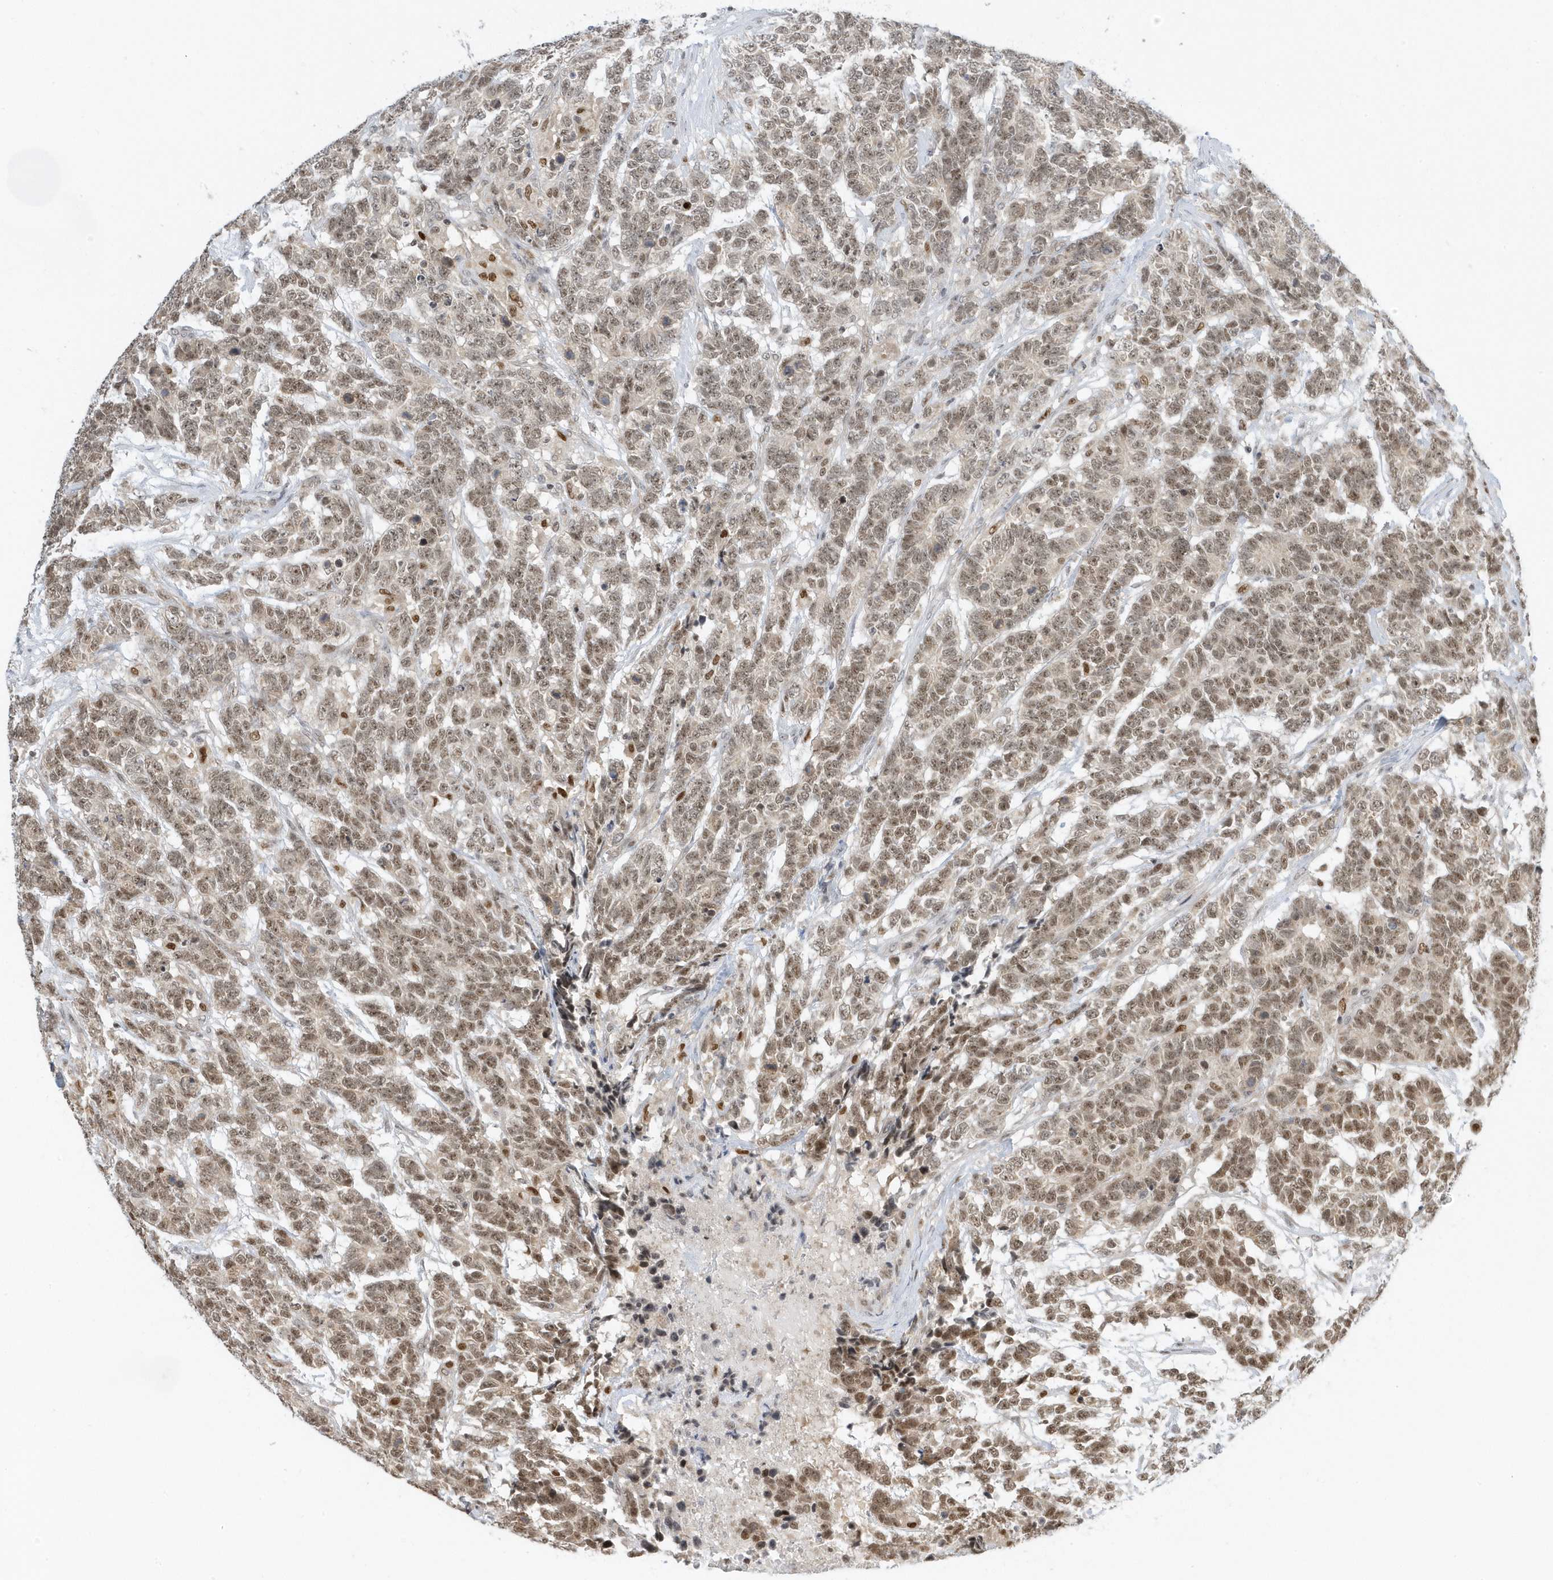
{"staining": {"intensity": "moderate", "quantity": ">75%", "location": "nuclear"}, "tissue": "testis cancer", "cell_type": "Tumor cells", "image_type": "cancer", "snomed": [{"axis": "morphology", "description": "Carcinoma, Embryonal, NOS"}, {"axis": "topography", "description": "Testis"}], "caption": "The micrograph exhibits immunohistochemical staining of testis cancer. There is moderate nuclear positivity is seen in about >75% of tumor cells. (DAB (3,3'-diaminobenzidine) IHC, brown staining for protein, blue staining for nuclei).", "gene": "ZNF740", "patient": {"sex": "male", "age": 26}}